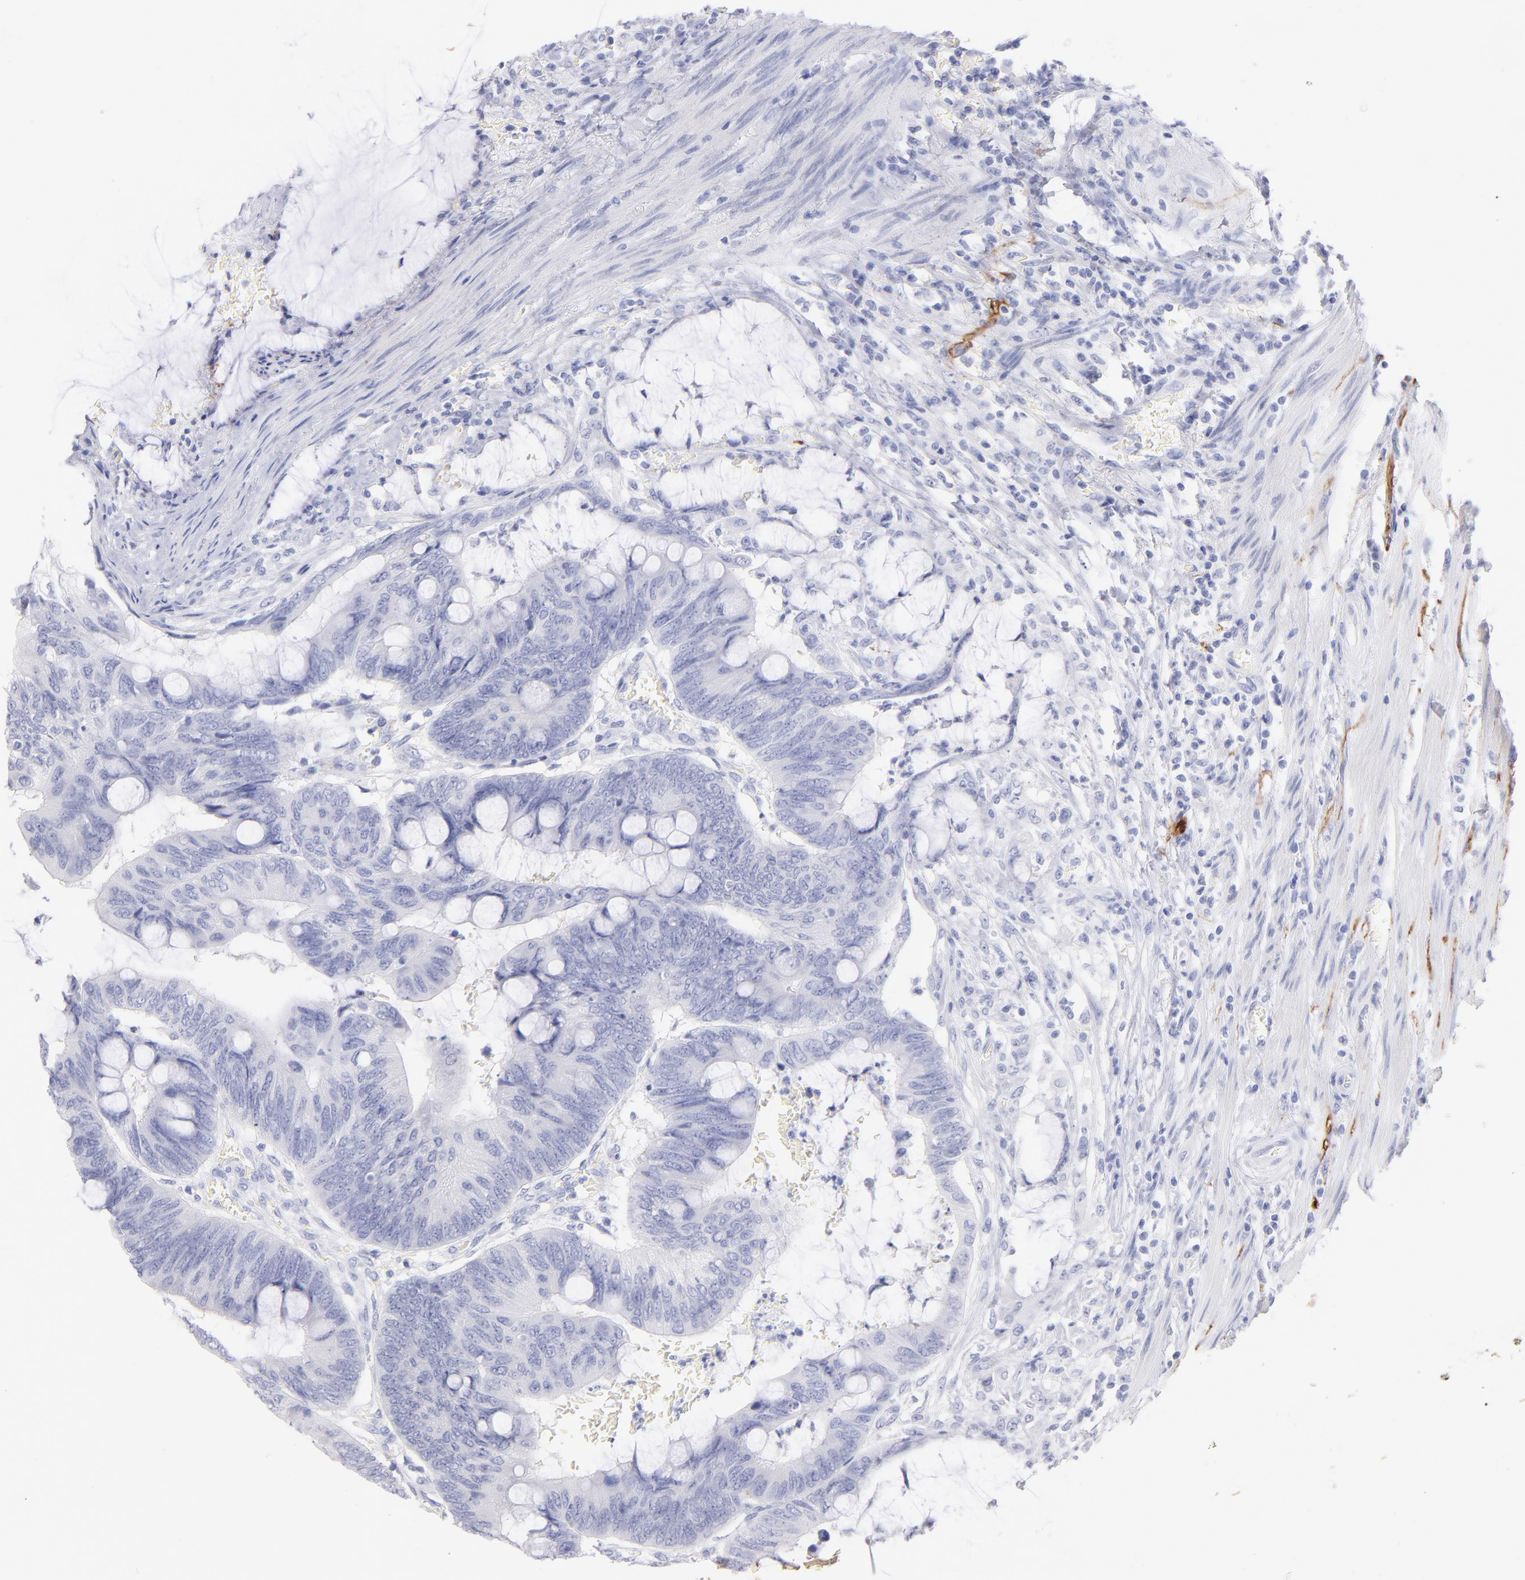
{"staining": {"intensity": "negative", "quantity": "none", "location": "none"}, "tissue": "colorectal cancer", "cell_type": "Tumor cells", "image_type": "cancer", "snomed": [{"axis": "morphology", "description": "Normal tissue, NOS"}, {"axis": "morphology", "description": "Adenocarcinoma, NOS"}, {"axis": "topography", "description": "Rectum"}], "caption": "Colorectal cancer (adenocarcinoma) was stained to show a protein in brown. There is no significant staining in tumor cells.", "gene": "SCGN", "patient": {"sex": "male", "age": 92}}